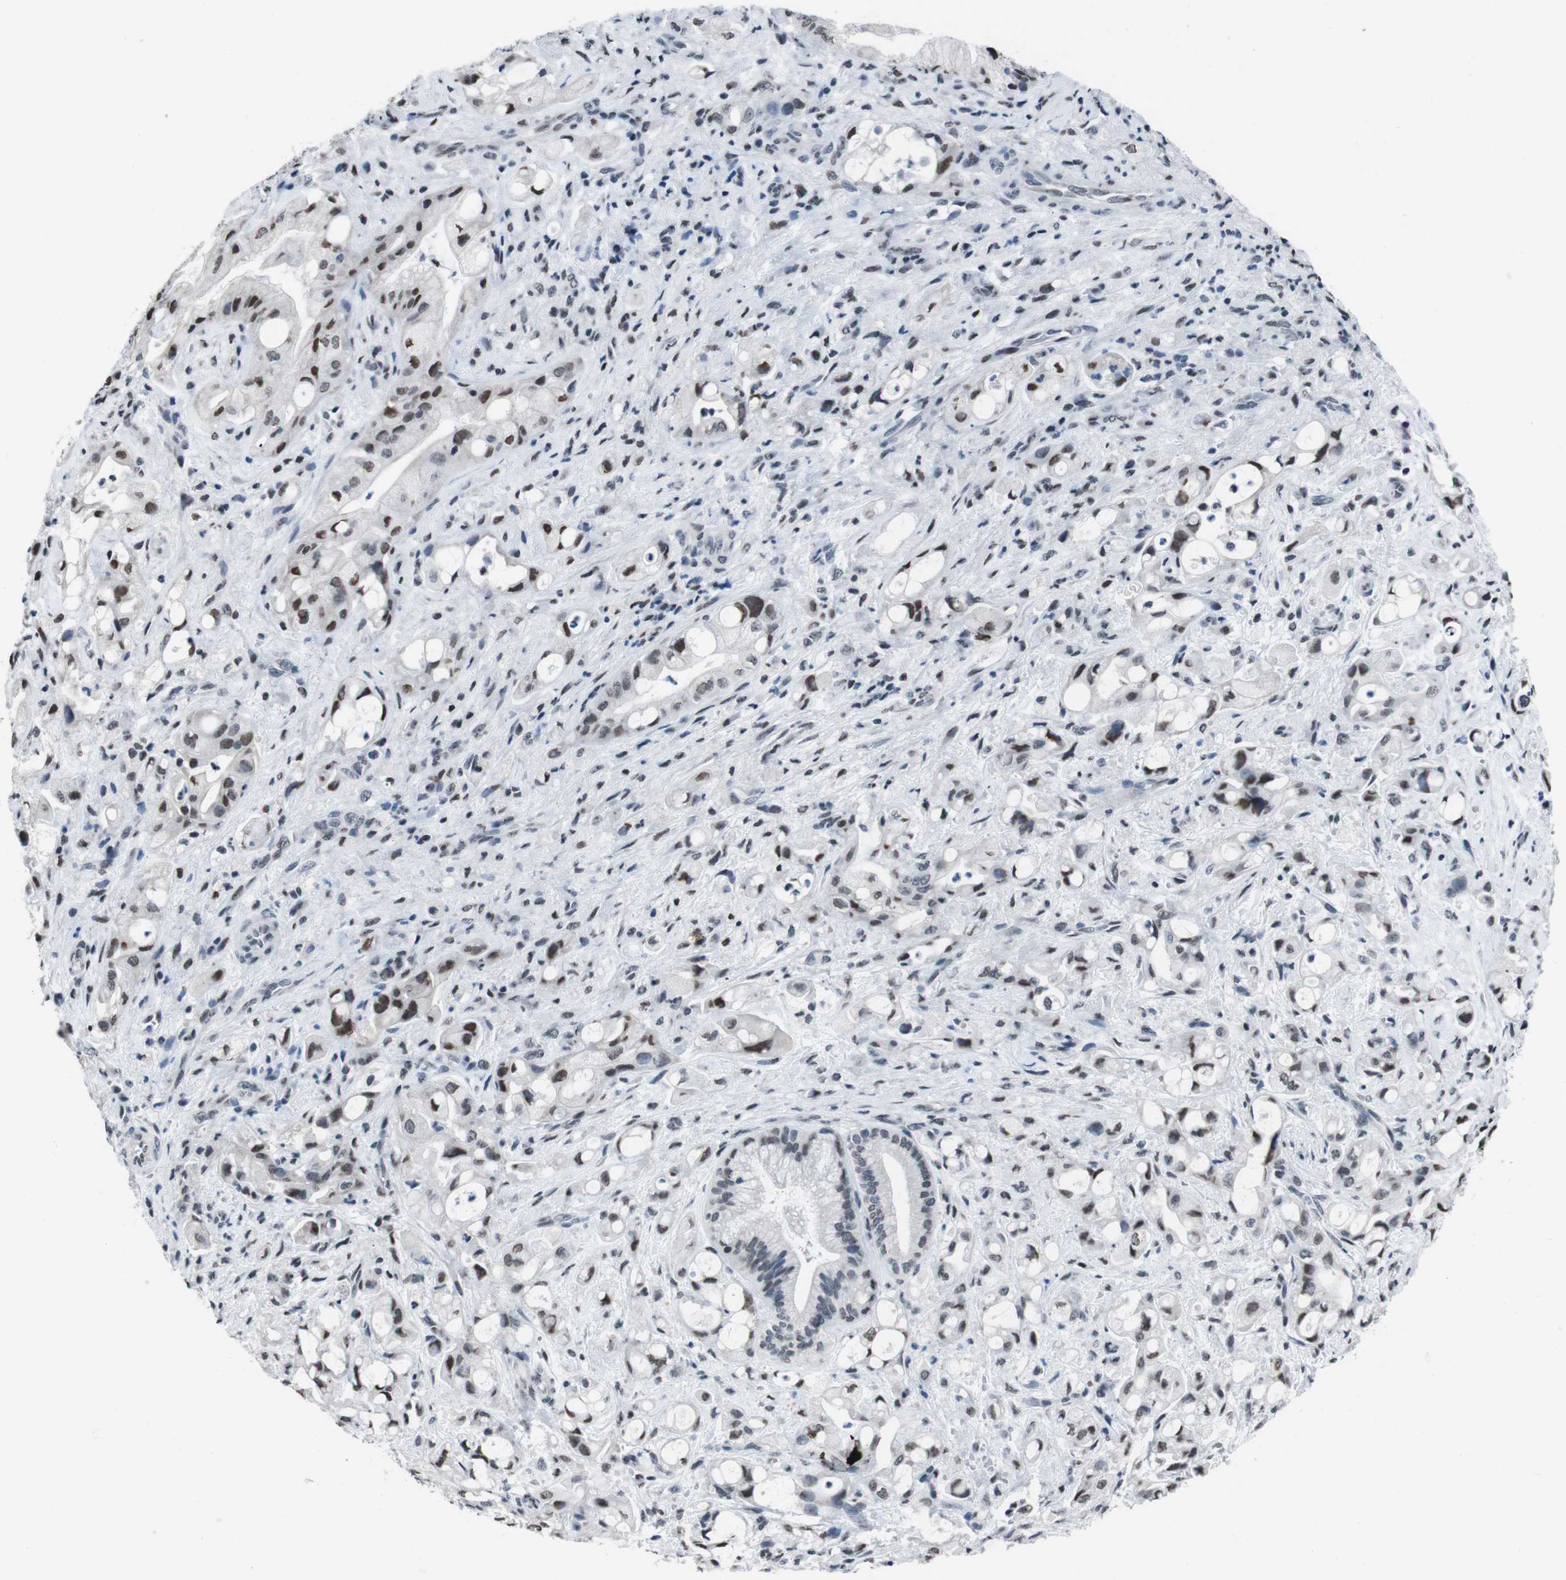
{"staining": {"intensity": "weak", "quantity": "25%-75%", "location": "nuclear"}, "tissue": "pancreatic cancer", "cell_type": "Tumor cells", "image_type": "cancer", "snomed": [{"axis": "morphology", "description": "Adenocarcinoma, NOS"}, {"axis": "topography", "description": "Pancreas"}], "caption": "This is an image of IHC staining of pancreatic adenocarcinoma, which shows weak expression in the nuclear of tumor cells.", "gene": "PIP4P2", "patient": {"sex": "male", "age": 79}}